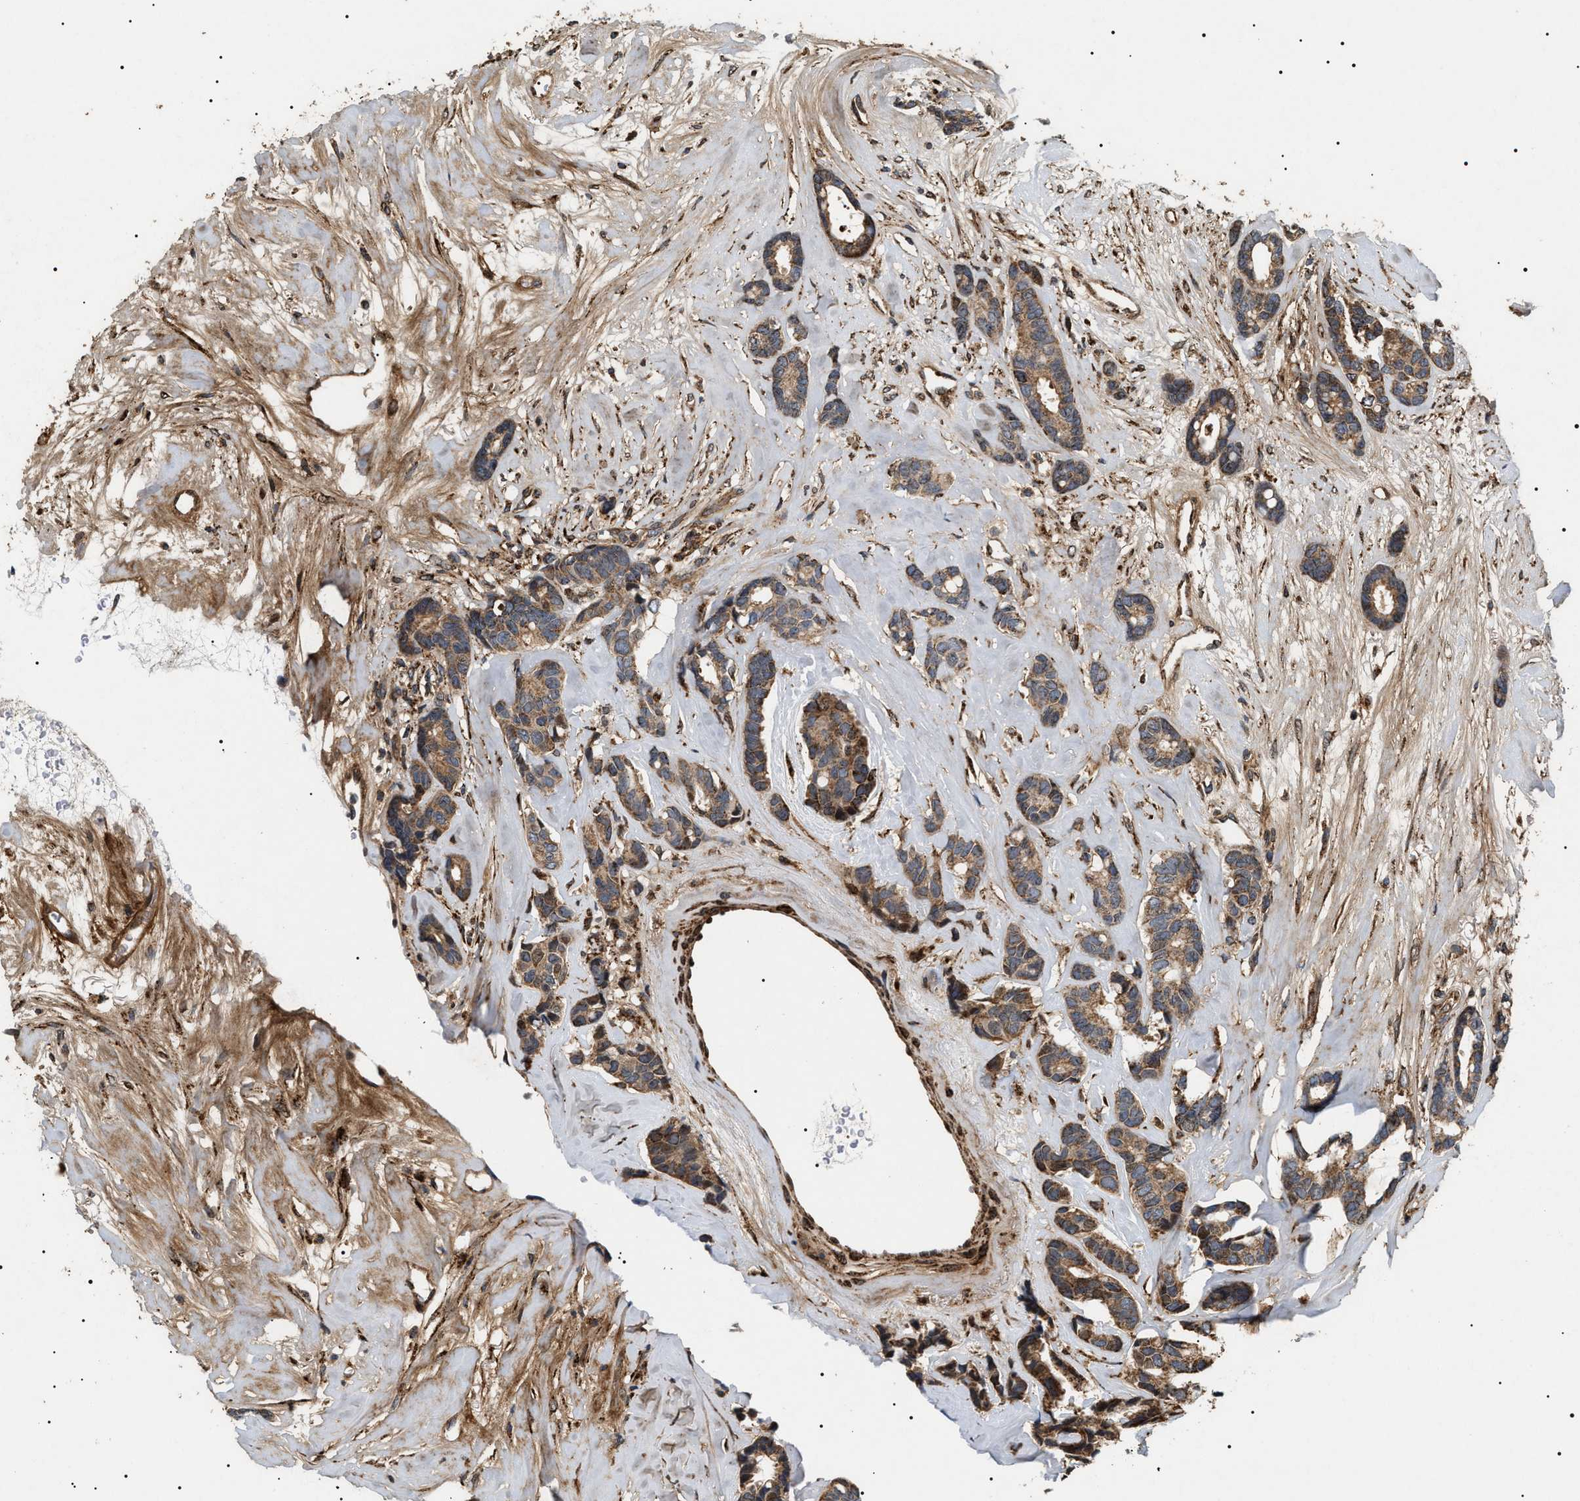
{"staining": {"intensity": "moderate", "quantity": ">75%", "location": "cytoplasmic/membranous"}, "tissue": "breast cancer", "cell_type": "Tumor cells", "image_type": "cancer", "snomed": [{"axis": "morphology", "description": "Duct carcinoma"}, {"axis": "topography", "description": "Breast"}], "caption": "Breast infiltrating ductal carcinoma stained with IHC shows moderate cytoplasmic/membranous positivity in approximately >75% of tumor cells.", "gene": "ZBTB26", "patient": {"sex": "female", "age": 87}}